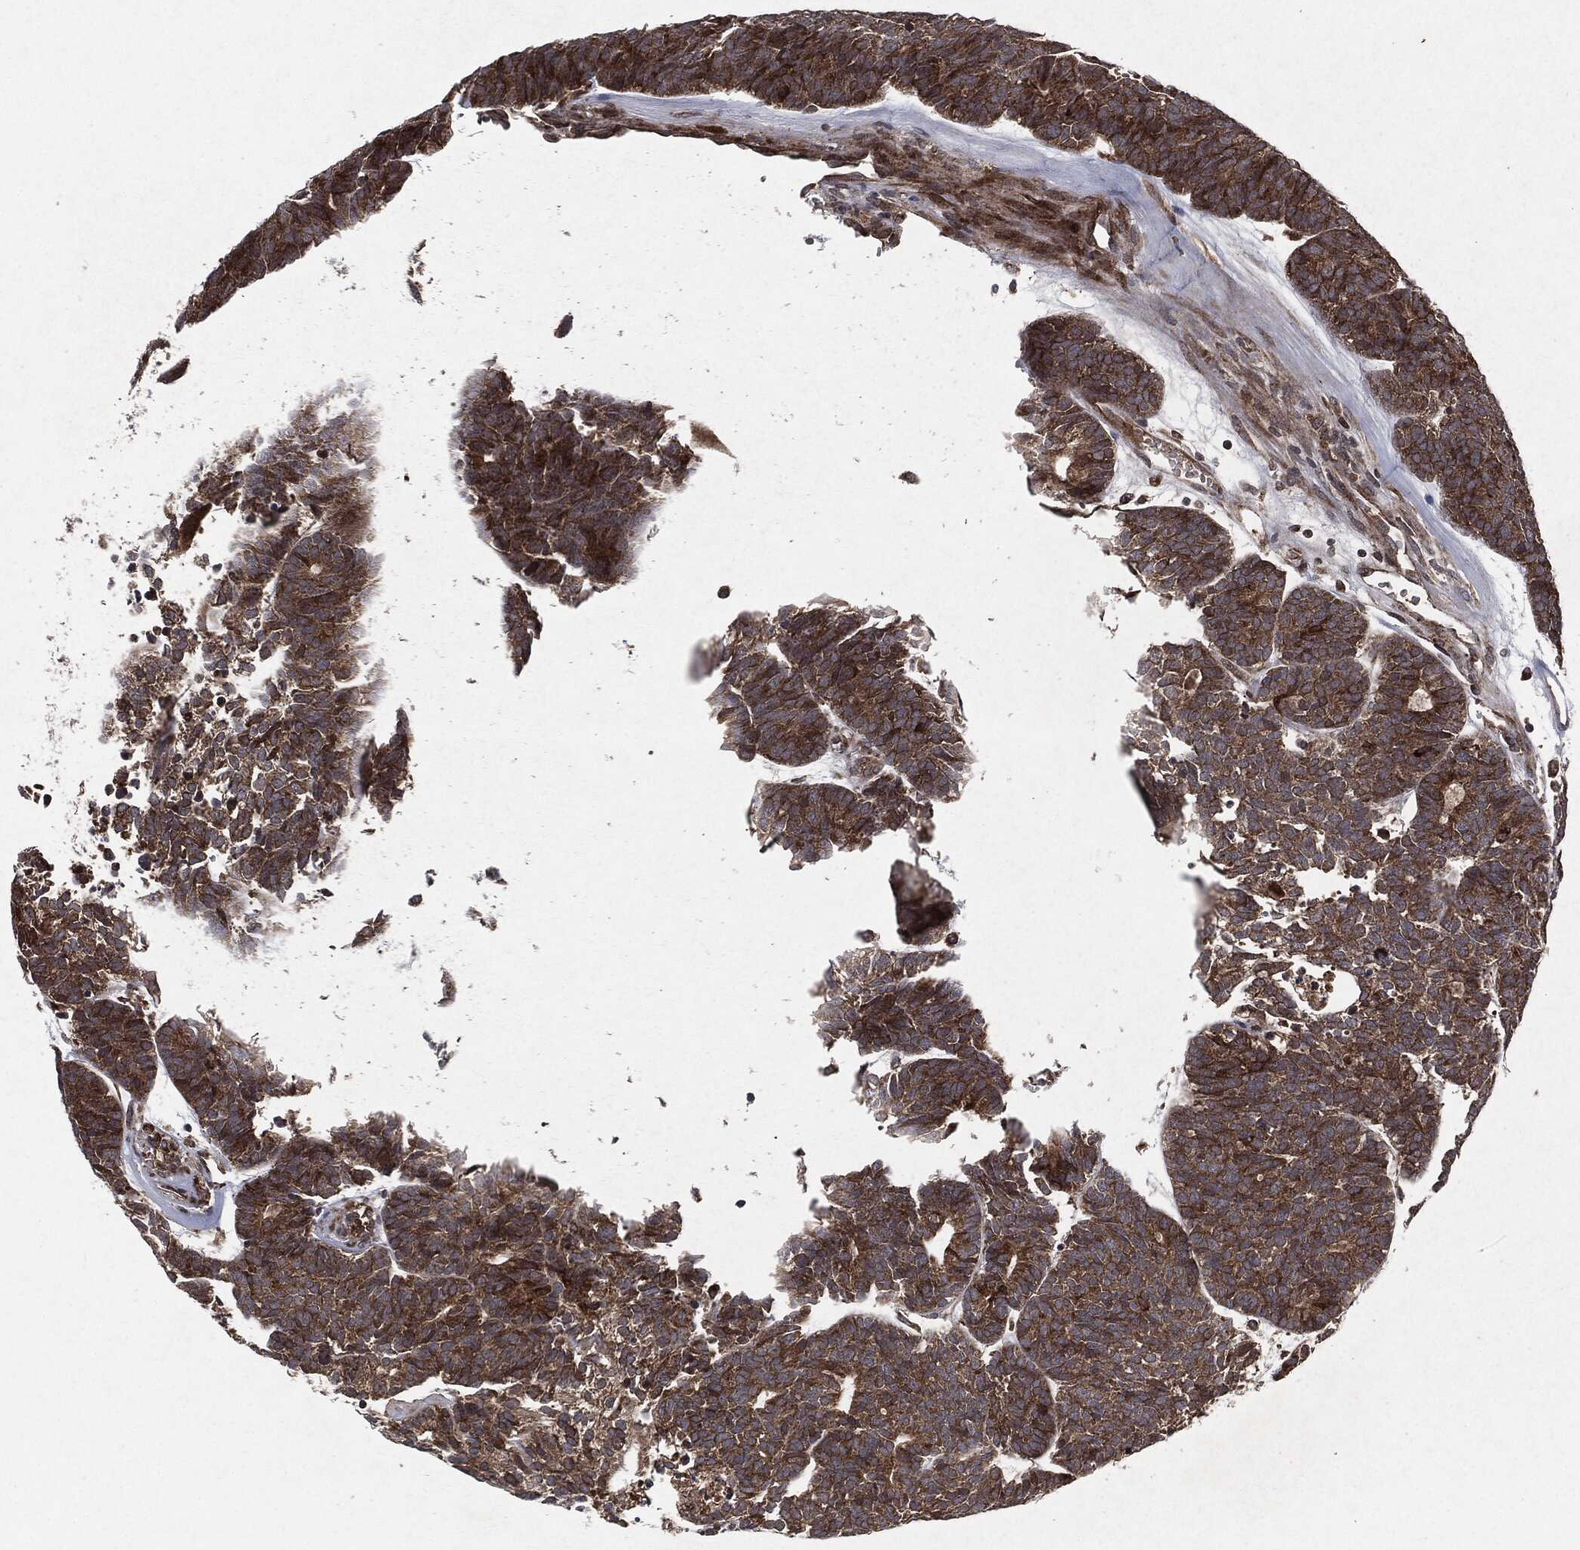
{"staining": {"intensity": "strong", "quantity": ">75%", "location": "cytoplasmic/membranous"}, "tissue": "head and neck cancer", "cell_type": "Tumor cells", "image_type": "cancer", "snomed": [{"axis": "morphology", "description": "Adenocarcinoma, NOS"}, {"axis": "topography", "description": "Head-Neck"}], "caption": "Strong cytoplasmic/membranous protein expression is present in approximately >75% of tumor cells in head and neck cancer (adenocarcinoma).", "gene": "RAF1", "patient": {"sex": "female", "age": 81}}